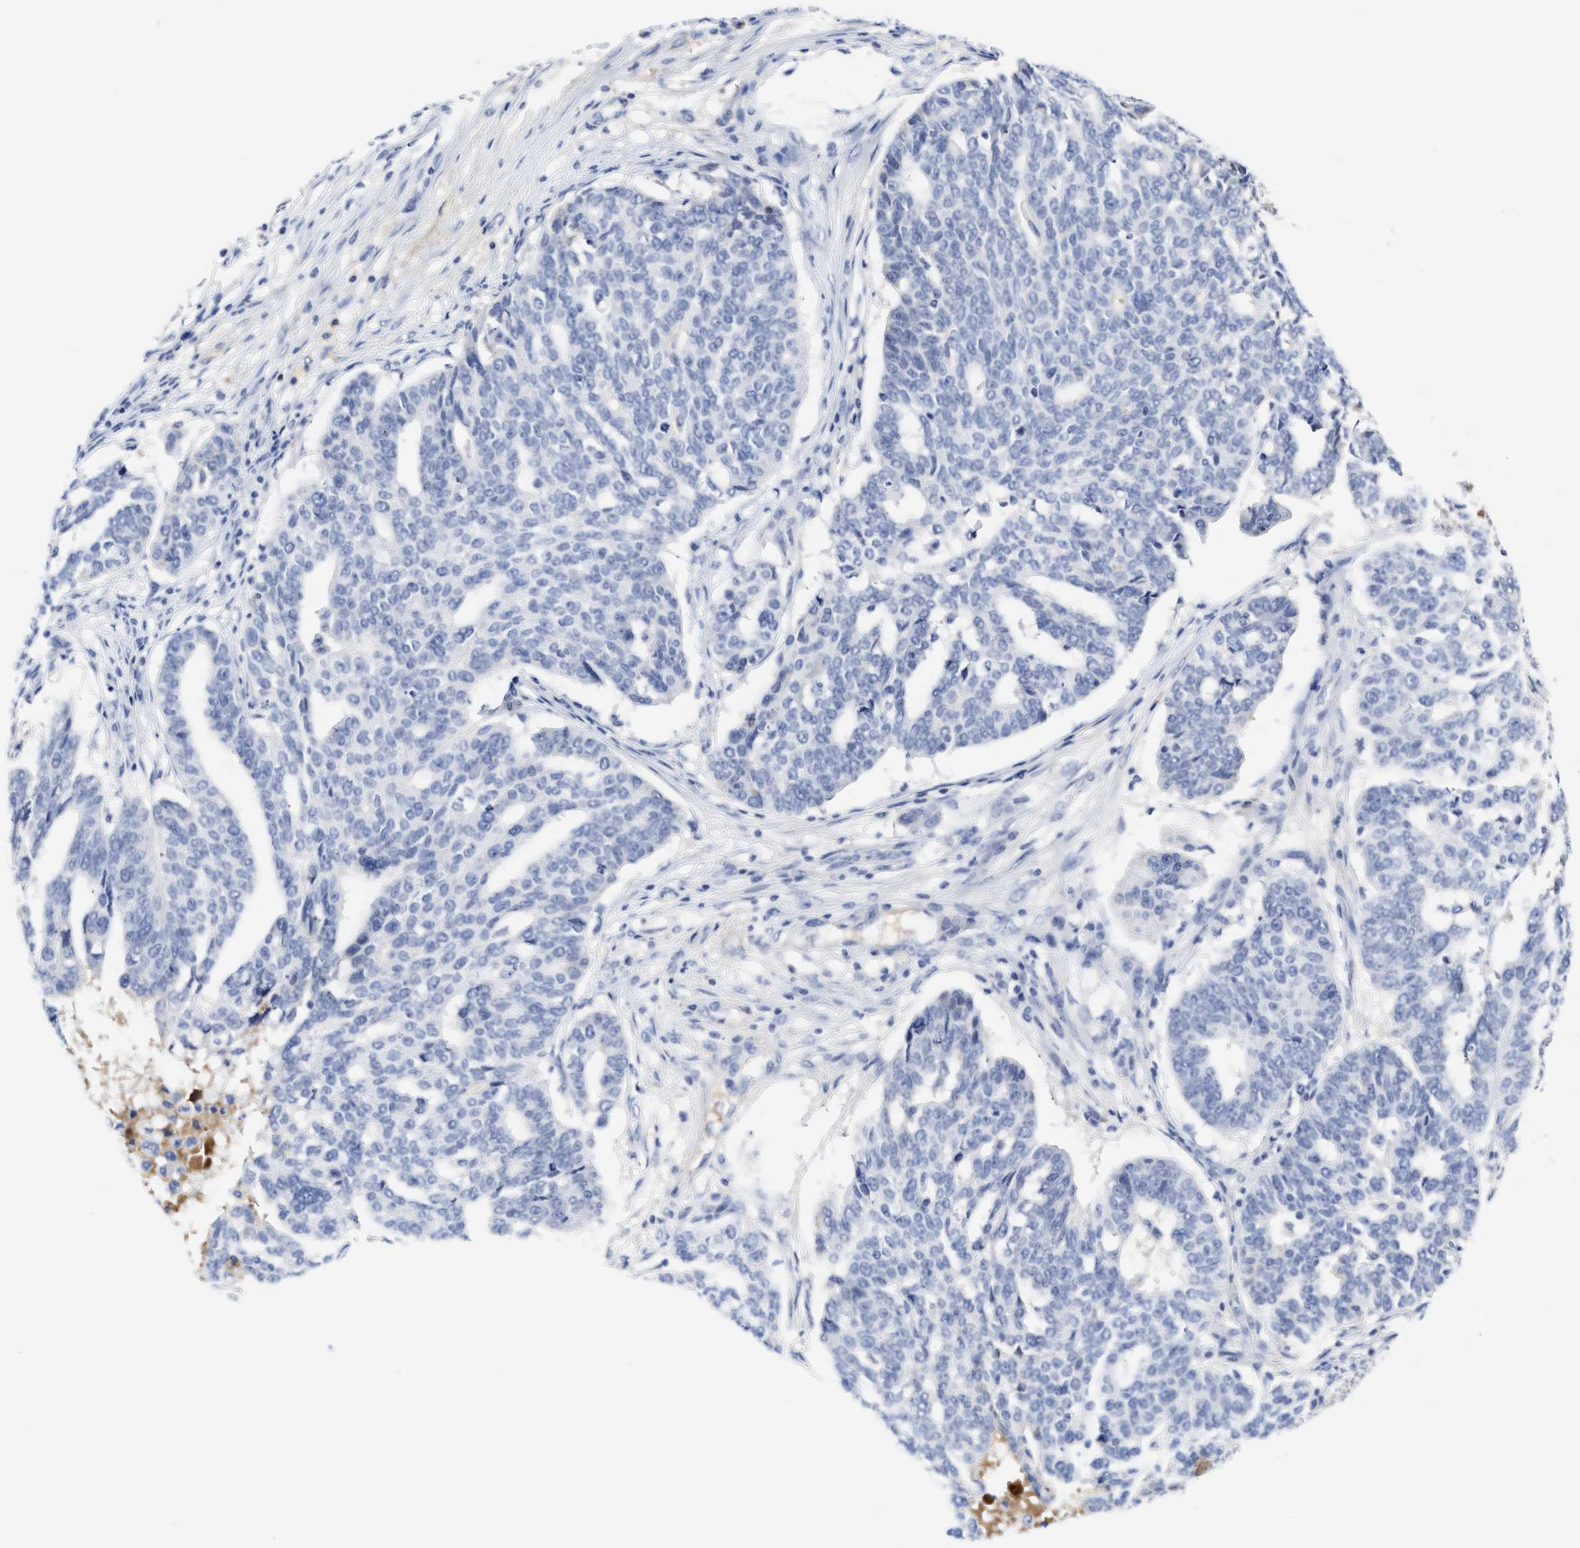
{"staining": {"intensity": "negative", "quantity": "none", "location": "none"}, "tissue": "ovarian cancer", "cell_type": "Tumor cells", "image_type": "cancer", "snomed": [{"axis": "morphology", "description": "Cystadenocarcinoma, serous, NOS"}, {"axis": "topography", "description": "Ovary"}], "caption": "A micrograph of human ovarian cancer (serous cystadenocarcinoma) is negative for staining in tumor cells.", "gene": "C2", "patient": {"sex": "female", "age": 59}}